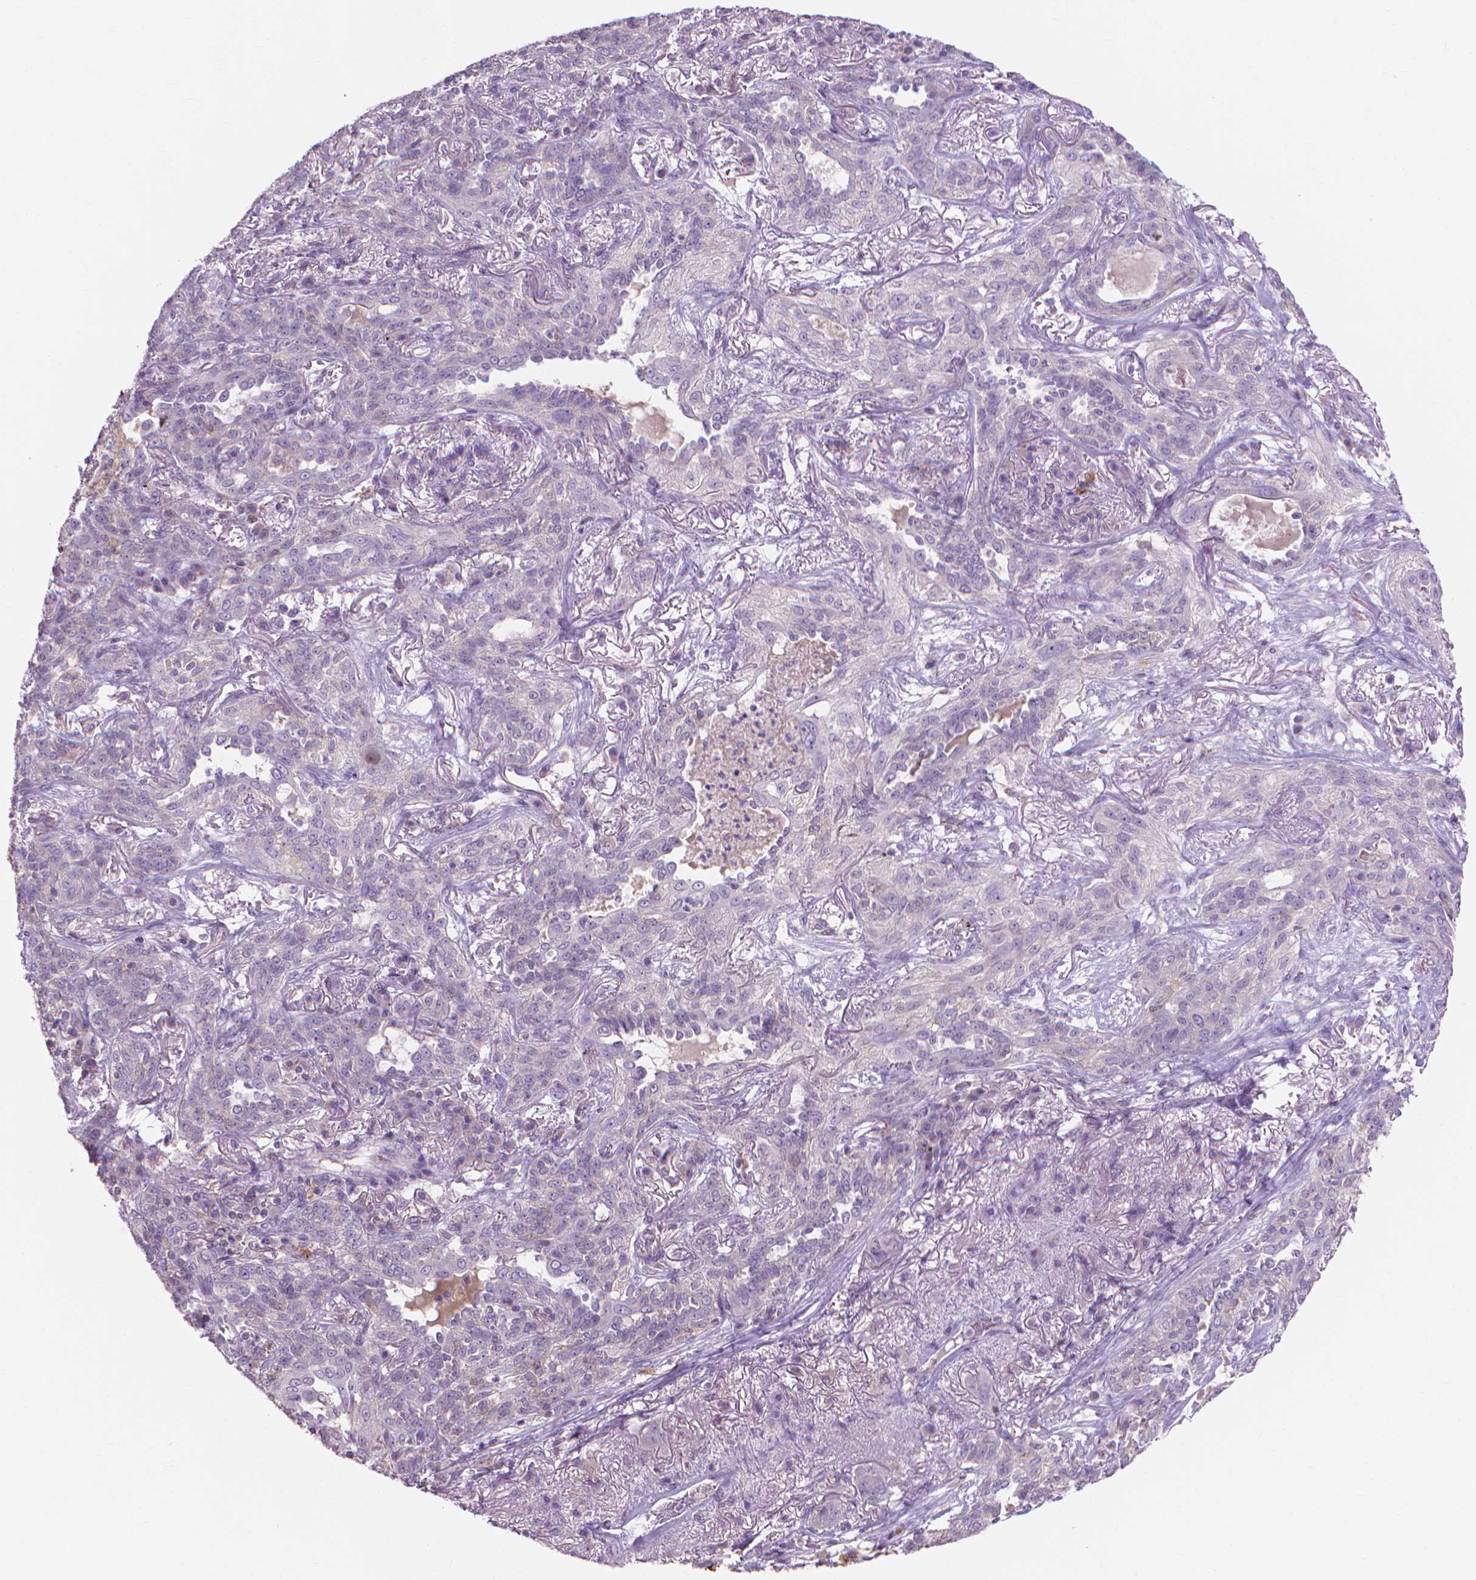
{"staining": {"intensity": "negative", "quantity": "none", "location": "none"}, "tissue": "lung cancer", "cell_type": "Tumor cells", "image_type": "cancer", "snomed": [{"axis": "morphology", "description": "Squamous cell carcinoma, NOS"}, {"axis": "topography", "description": "Lung"}], "caption": "Tumor cells show no significant staining in squamous cell carcinoma (lung).", "gene": "PRDM13", "patient": {"sex": "female", "age": 70}}